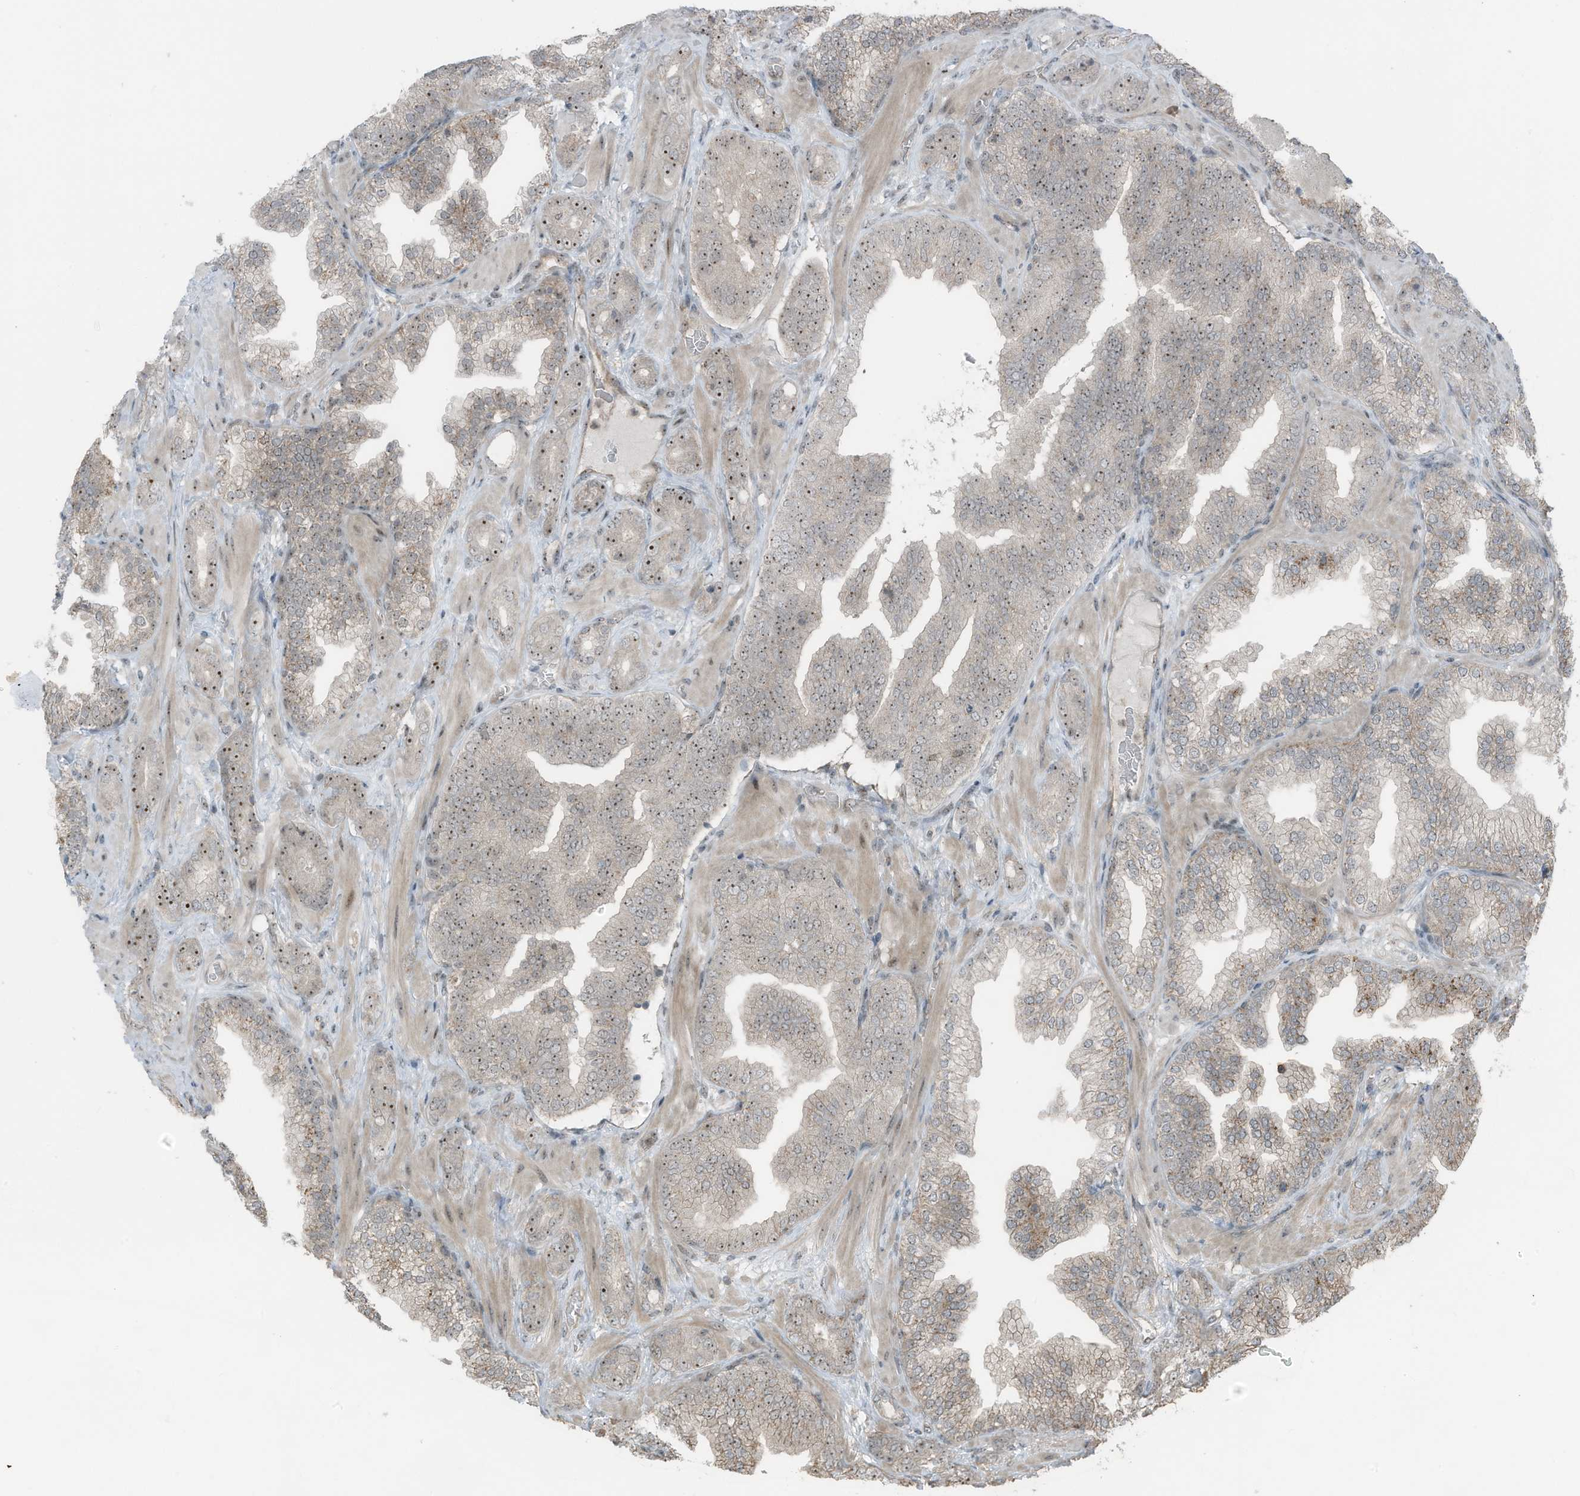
{"staining": {"intensity": "moderate", "quantity": "25%-75%", "location": "cytoplasmic/membranous,nuclear"}, "tissue": "prostate cancer", "cell_type": "Tumor cells", "image_type": "cancer", "snomed": [{"axis": "morphology", "description": "Adenocarcinoma, High grade"}, {"axis": "topography", "description": "Prostate"}], "caption": "Immunohistochemistry (DAB) staining of human adenocarcinoma (high-grade) (prostate) demonstrates moderate cytoplasmic/membranous and nuclear protein staining in approximately 25%-75% of tumor cells.", "gene": "UTP3", "patient": {"sex": "male", "age": 58}}